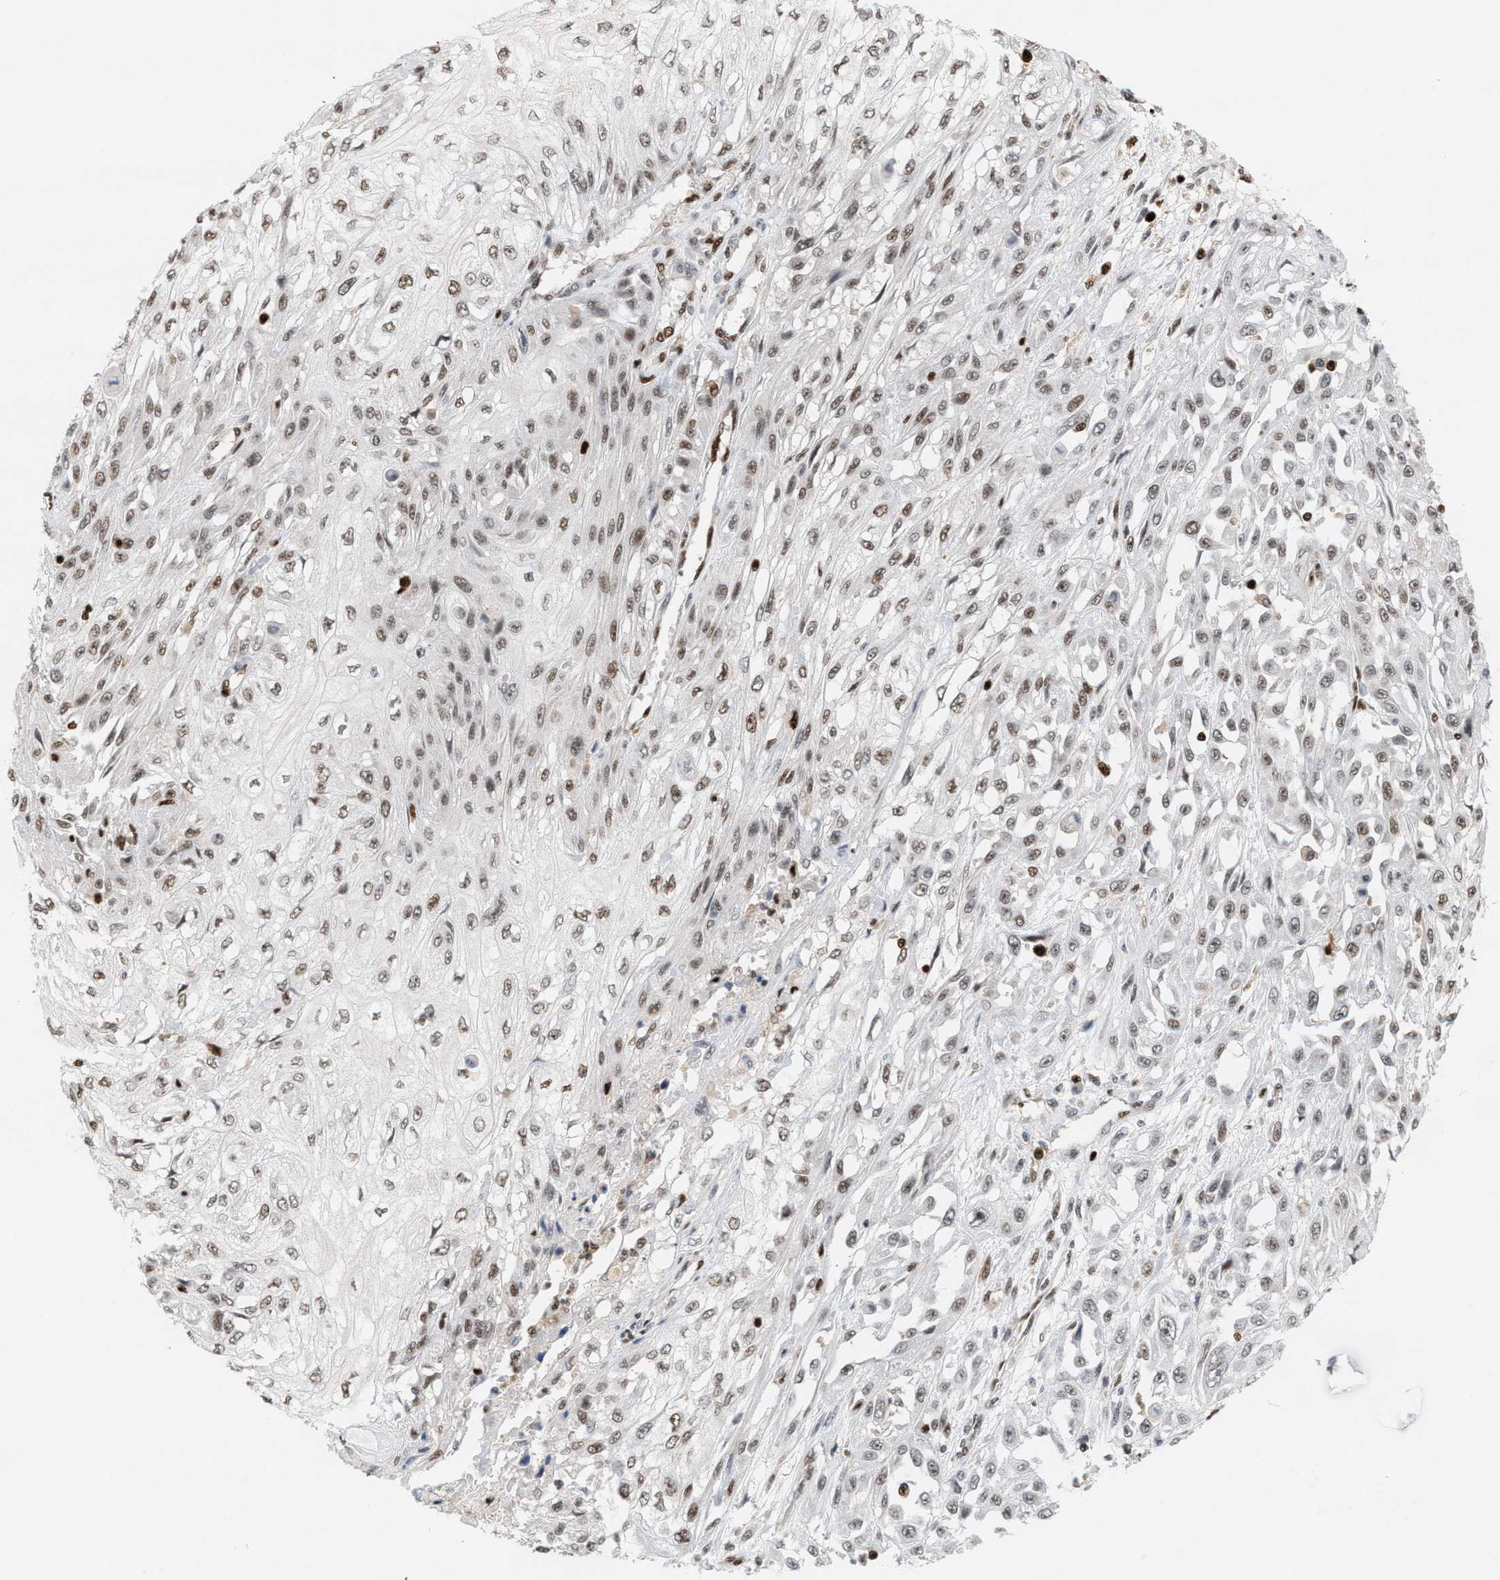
{"staining": {"intensity": "weak", "quantity": ">75%", "location": "nuclear"}, "tissue": "skin cancer", "cell_type": "Tumor cells", "image_type": "cancer", "snomed": [{"axis": "morphology", "description": "Squamous cell carcinoma, NOS"}, {"axis": "morphology", "description": "Squamous cell carcinoma, metastatic, NOS"}, {"axis": "topography", "description": "Skin"}, {"axis": "topography", "description": "Lymph node"}], "caption": "Tumor cells display low levels of weak nuclear expression in approximately >75% of cells in human skin squamous cell carcinoma.", "gene": "RNASEK-C17orf49", "patient": {"sex": "male", "age": 75}}